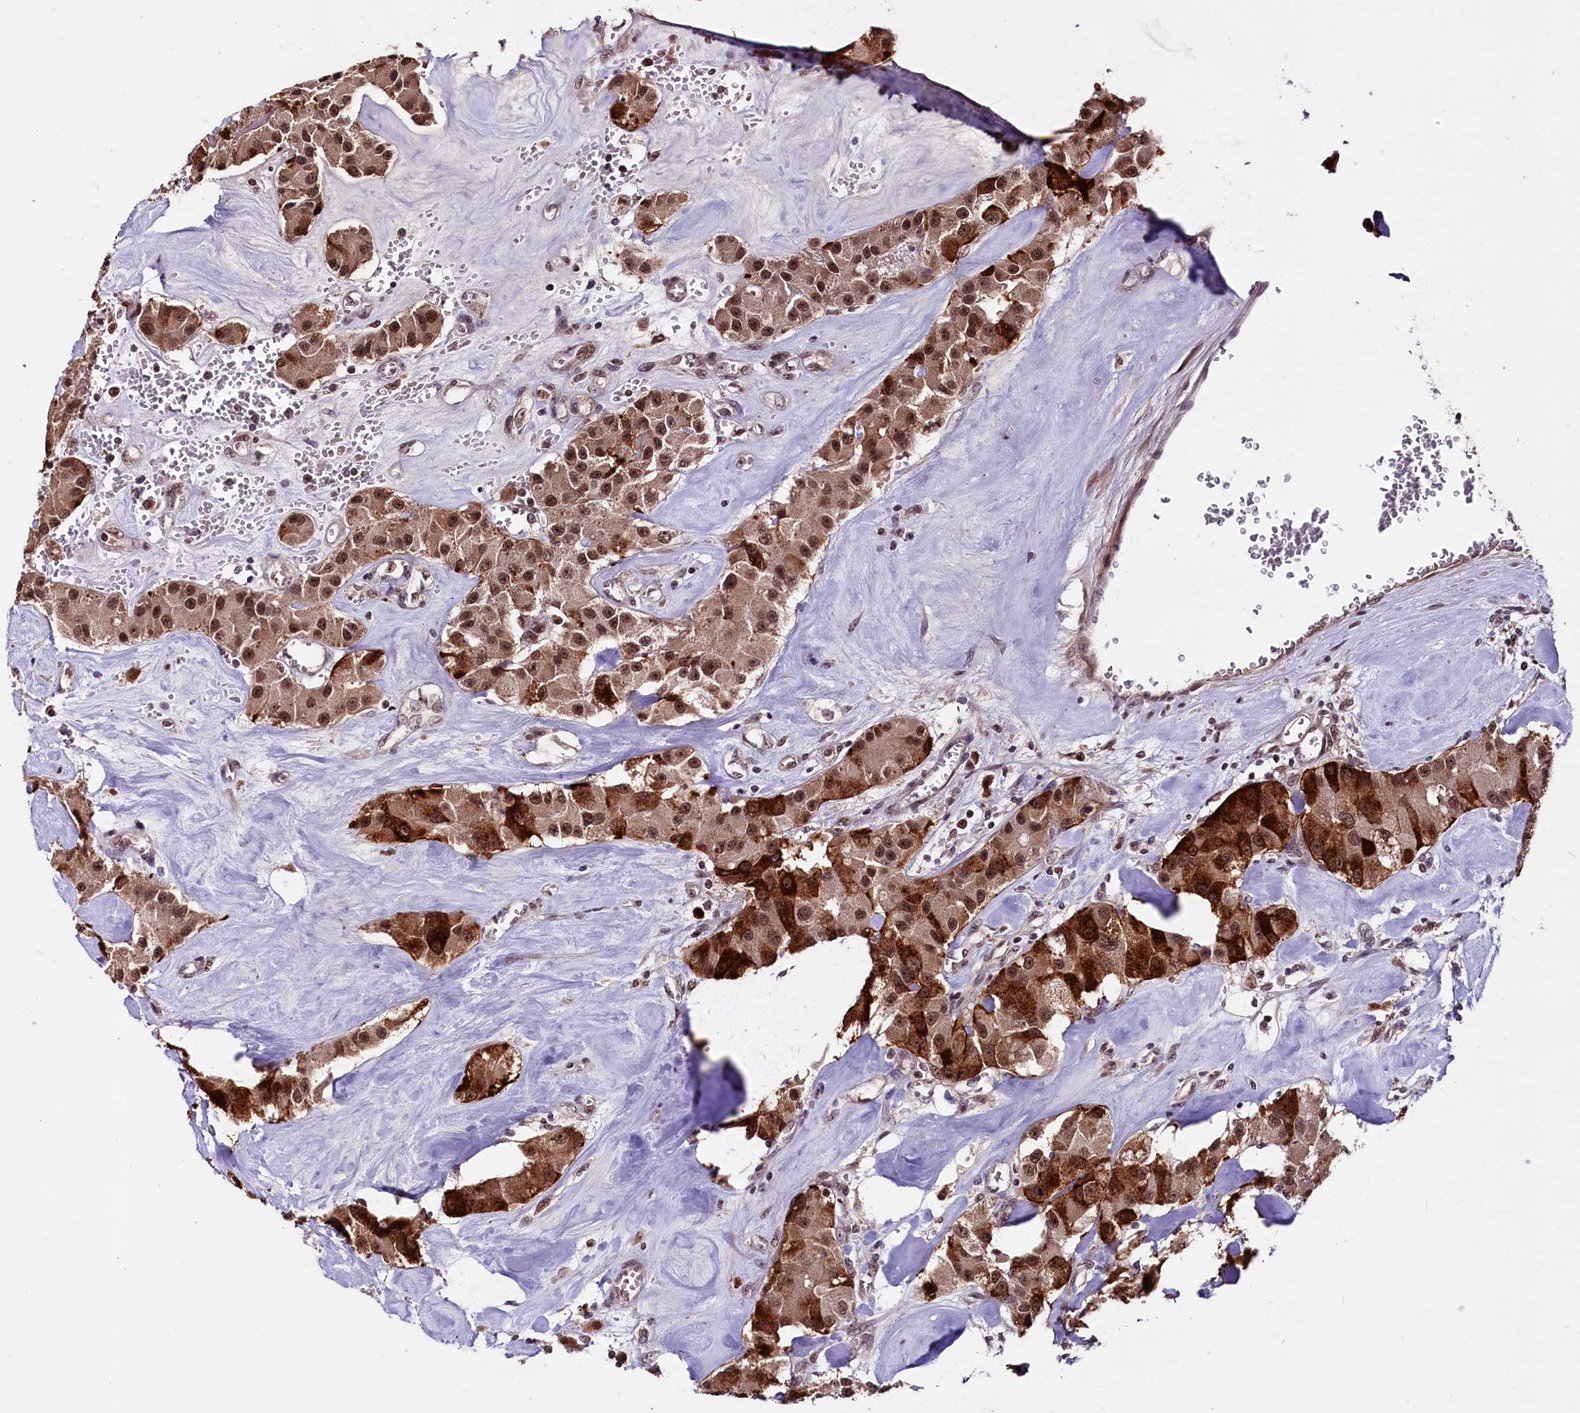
{"staining": {"intensity": "strong", "quantity": ">75%", "location": "cytoplasmic/membranous,nuclear"}, "tissue": "carcinoid", "cell_type": "Tumor cells", "image_type": "cancer", "snomed": [{"axis": "morphology", "description": "Carcinoid, malignant, NOS"}, {"axis": "topography", "description": "Pancreas"}], "caption": "Protein analysis of carcinoid tissue exhibits strong cytoplasmic/membranous and nuclear positivity in approximately >75% of tumor cells.", "gene": "RNMT", "patient": {"sex": "male", "age": 41}}